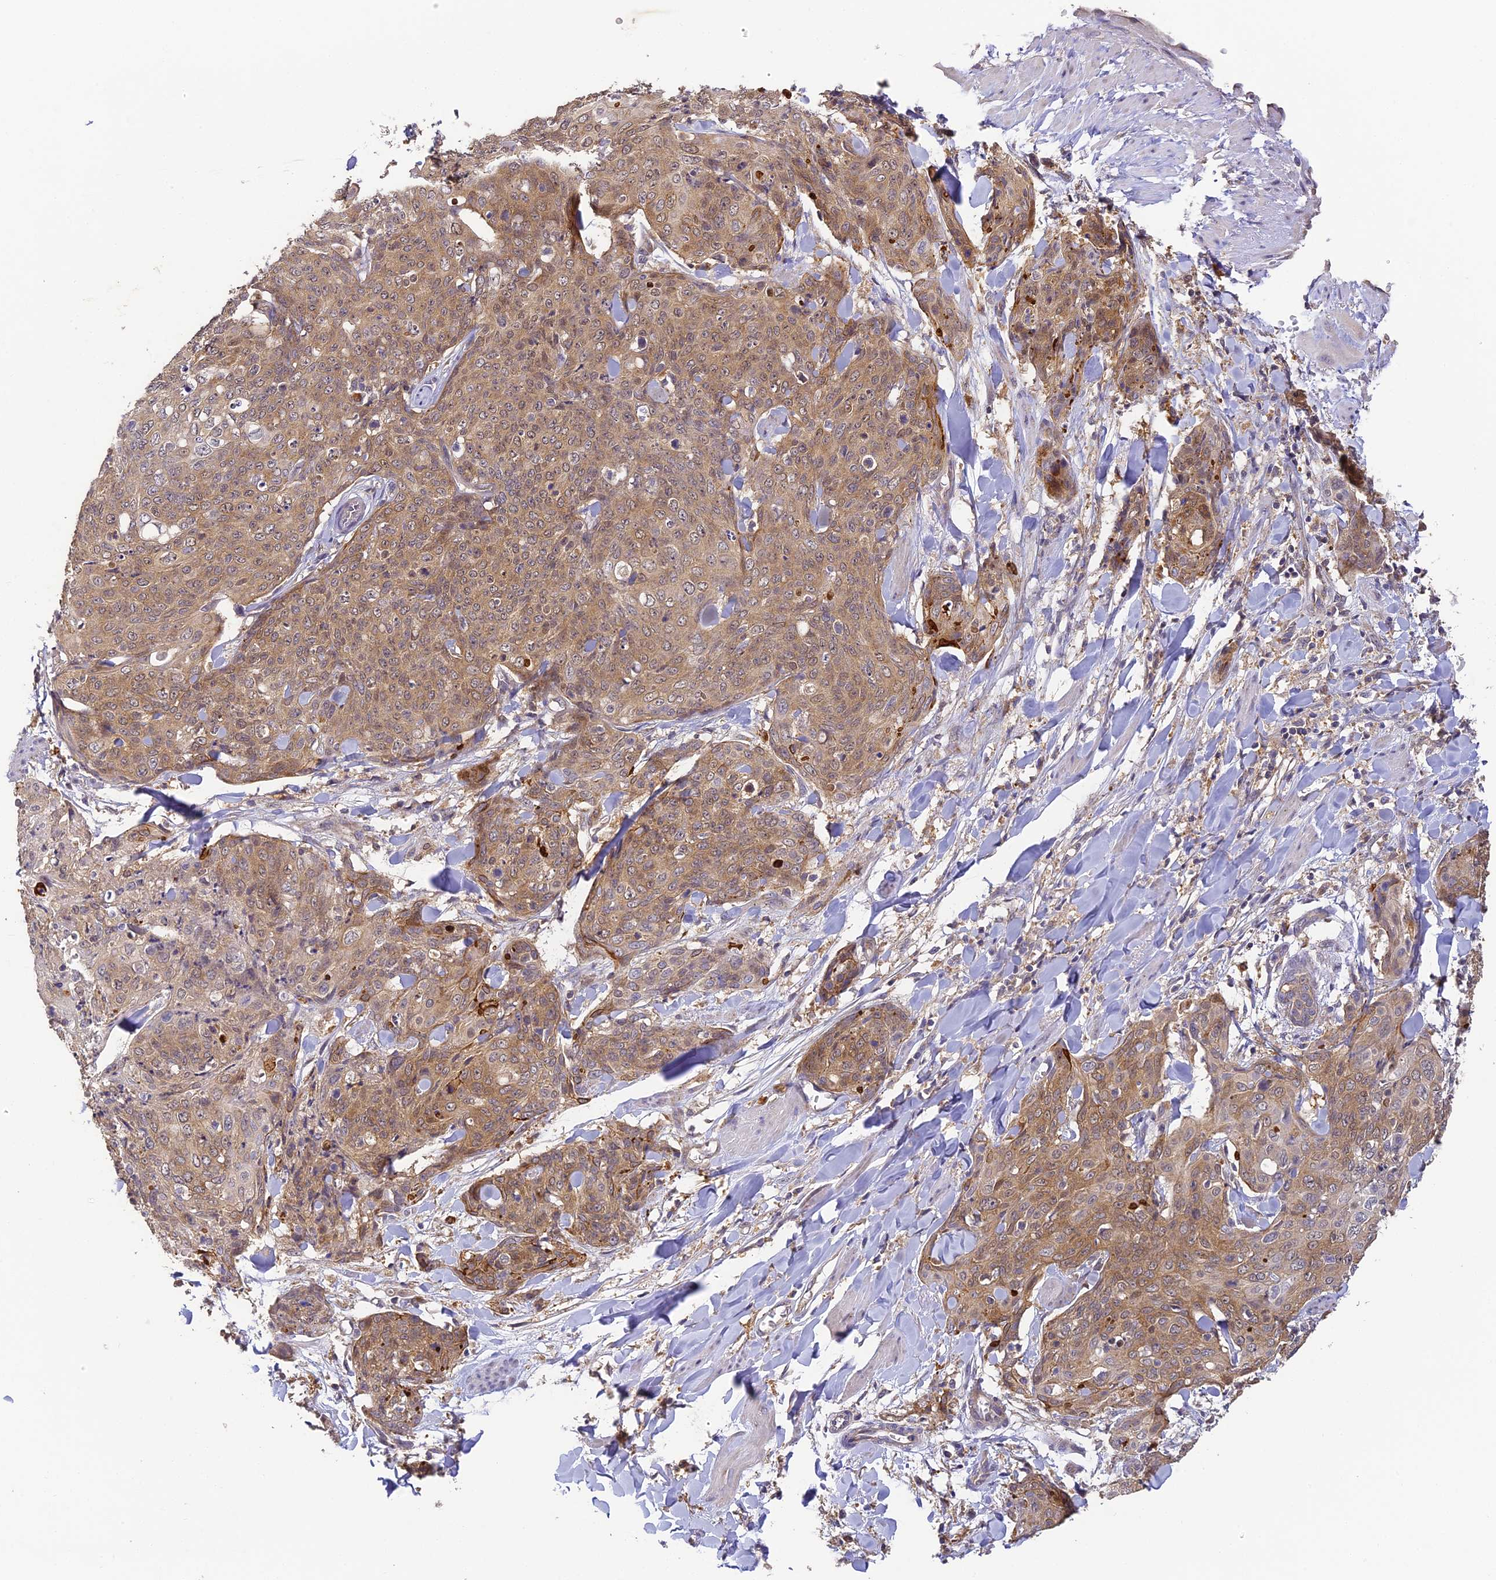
{"staining": {"intensity": "moderate", "quantity": ">75%", "location": "cytoplasmic/membranous"}, "tissue": "skin cancer", "cell_type": "Tumor cells", "image_type": "cancer", "snomed": [{"axis": "morphology", "description": "Squamous cell carcinoma, NOS"}, {"axis": "topography", "description": "Skin"}, {"axis": "topography", "description": "Vulva"}], "caption": "Protein analysis of skin cancer (squamous cell carcinoma) tissue shows moderate cytoplasmic/membranous staining in about >75% of tumor cells. The staining was performed using DAB (3,3'-diaminobenzidine), with brown indicating positive protein expression. Nuclei are stained blue with hematoxylin.", "gene": "YAE1", "patient": {"sex": "female", "age": 85}}